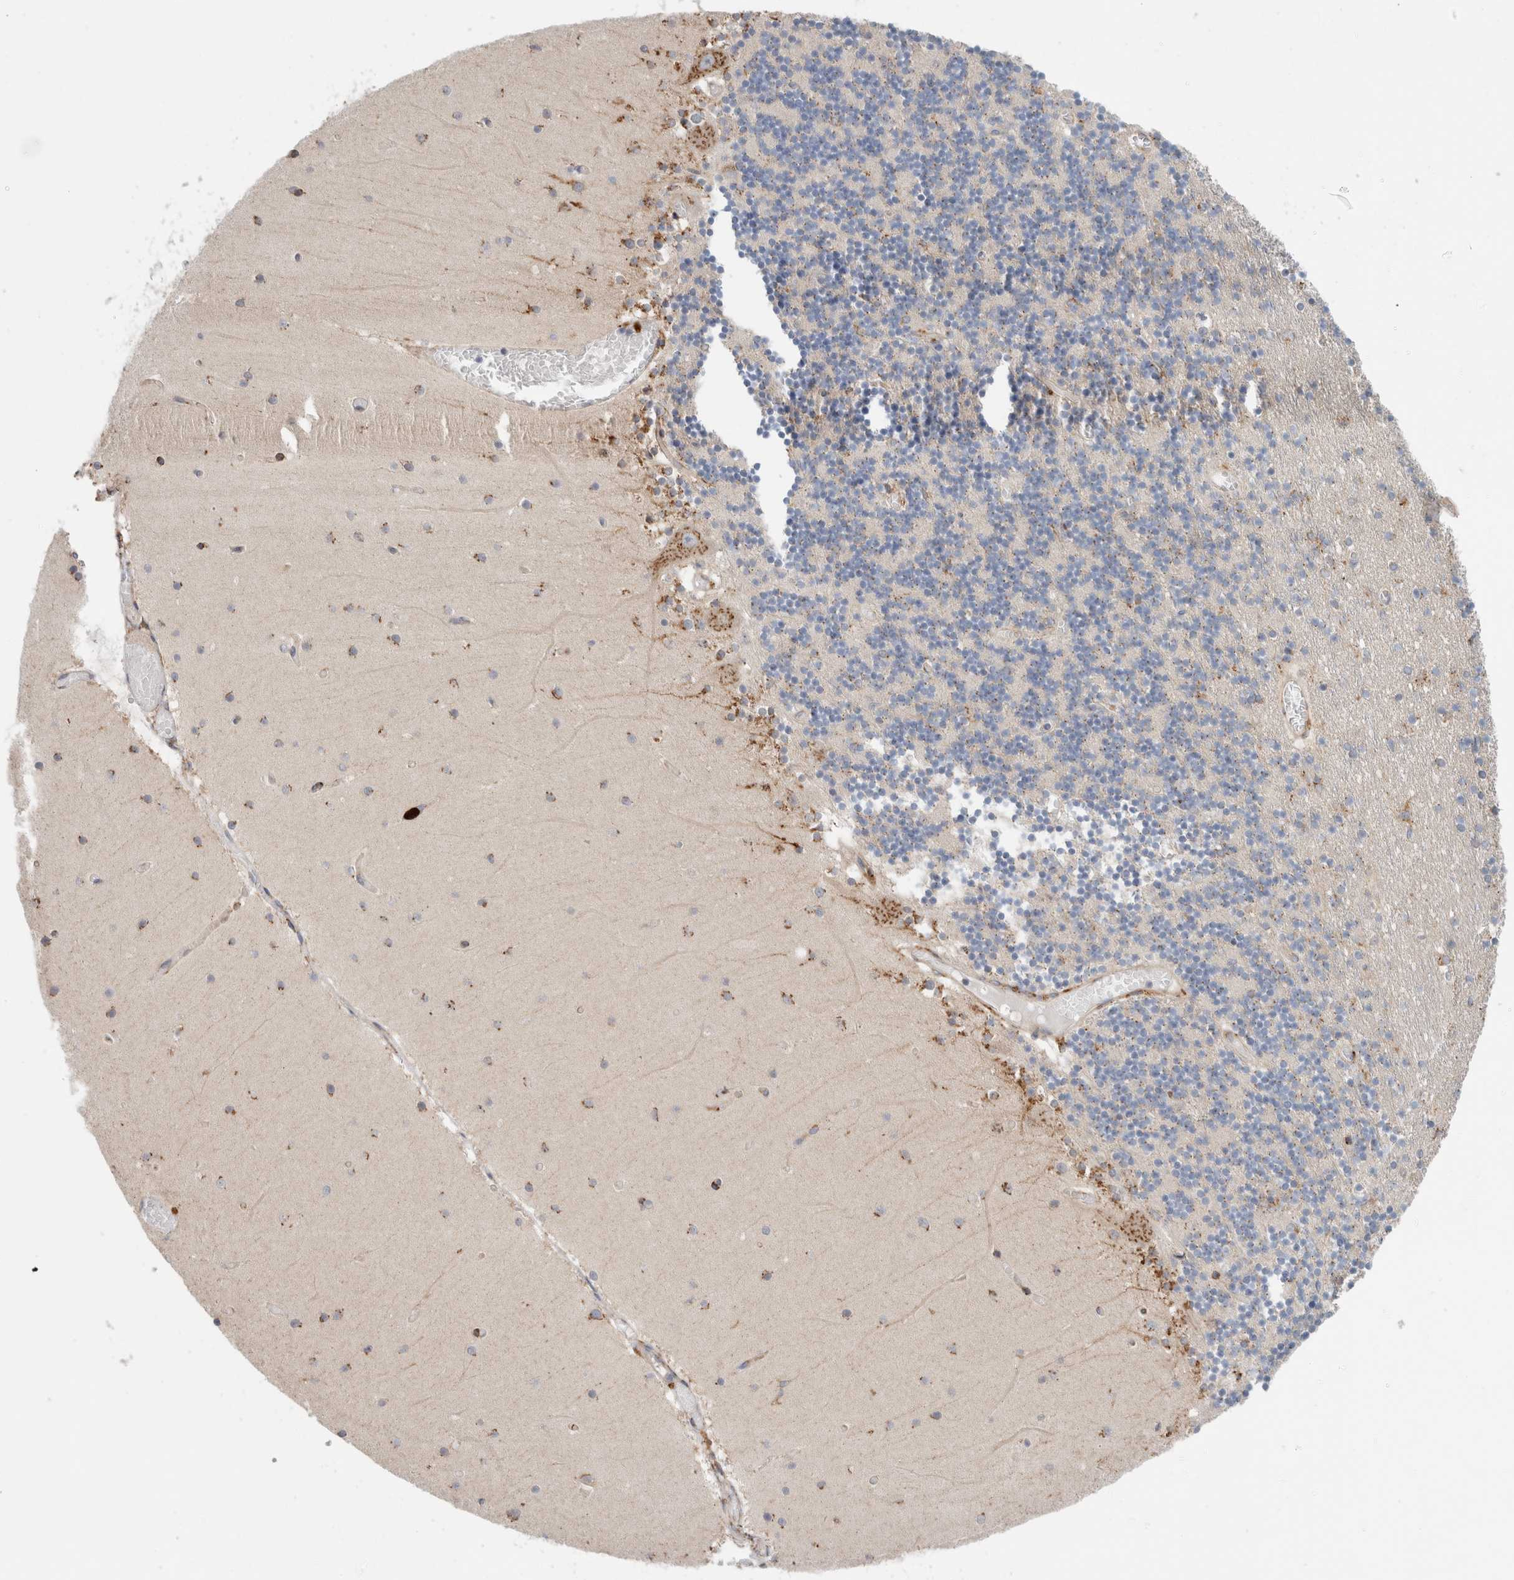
{"staining": {"intensity": "moderate", "quantity": "<25%", "location": "cytoplasmic/membranous"}, "tissue": "cerebellum", "cell_type": "Cells in granular layer", "image_type": "normal", "snomed": [{"axis": "morphology", "description": "Normal tissue, NOS"}, {"axis": "topography", "description": "Cerebellum"}], "caption": "Human cerebellum stained with a brown dye demonstrates moderate cytoplasmic/membranous positive positivity in about <25% of cells in granular layer.", "gene": "P4HA1", "patient": {"sex": "female", "age": 28}}